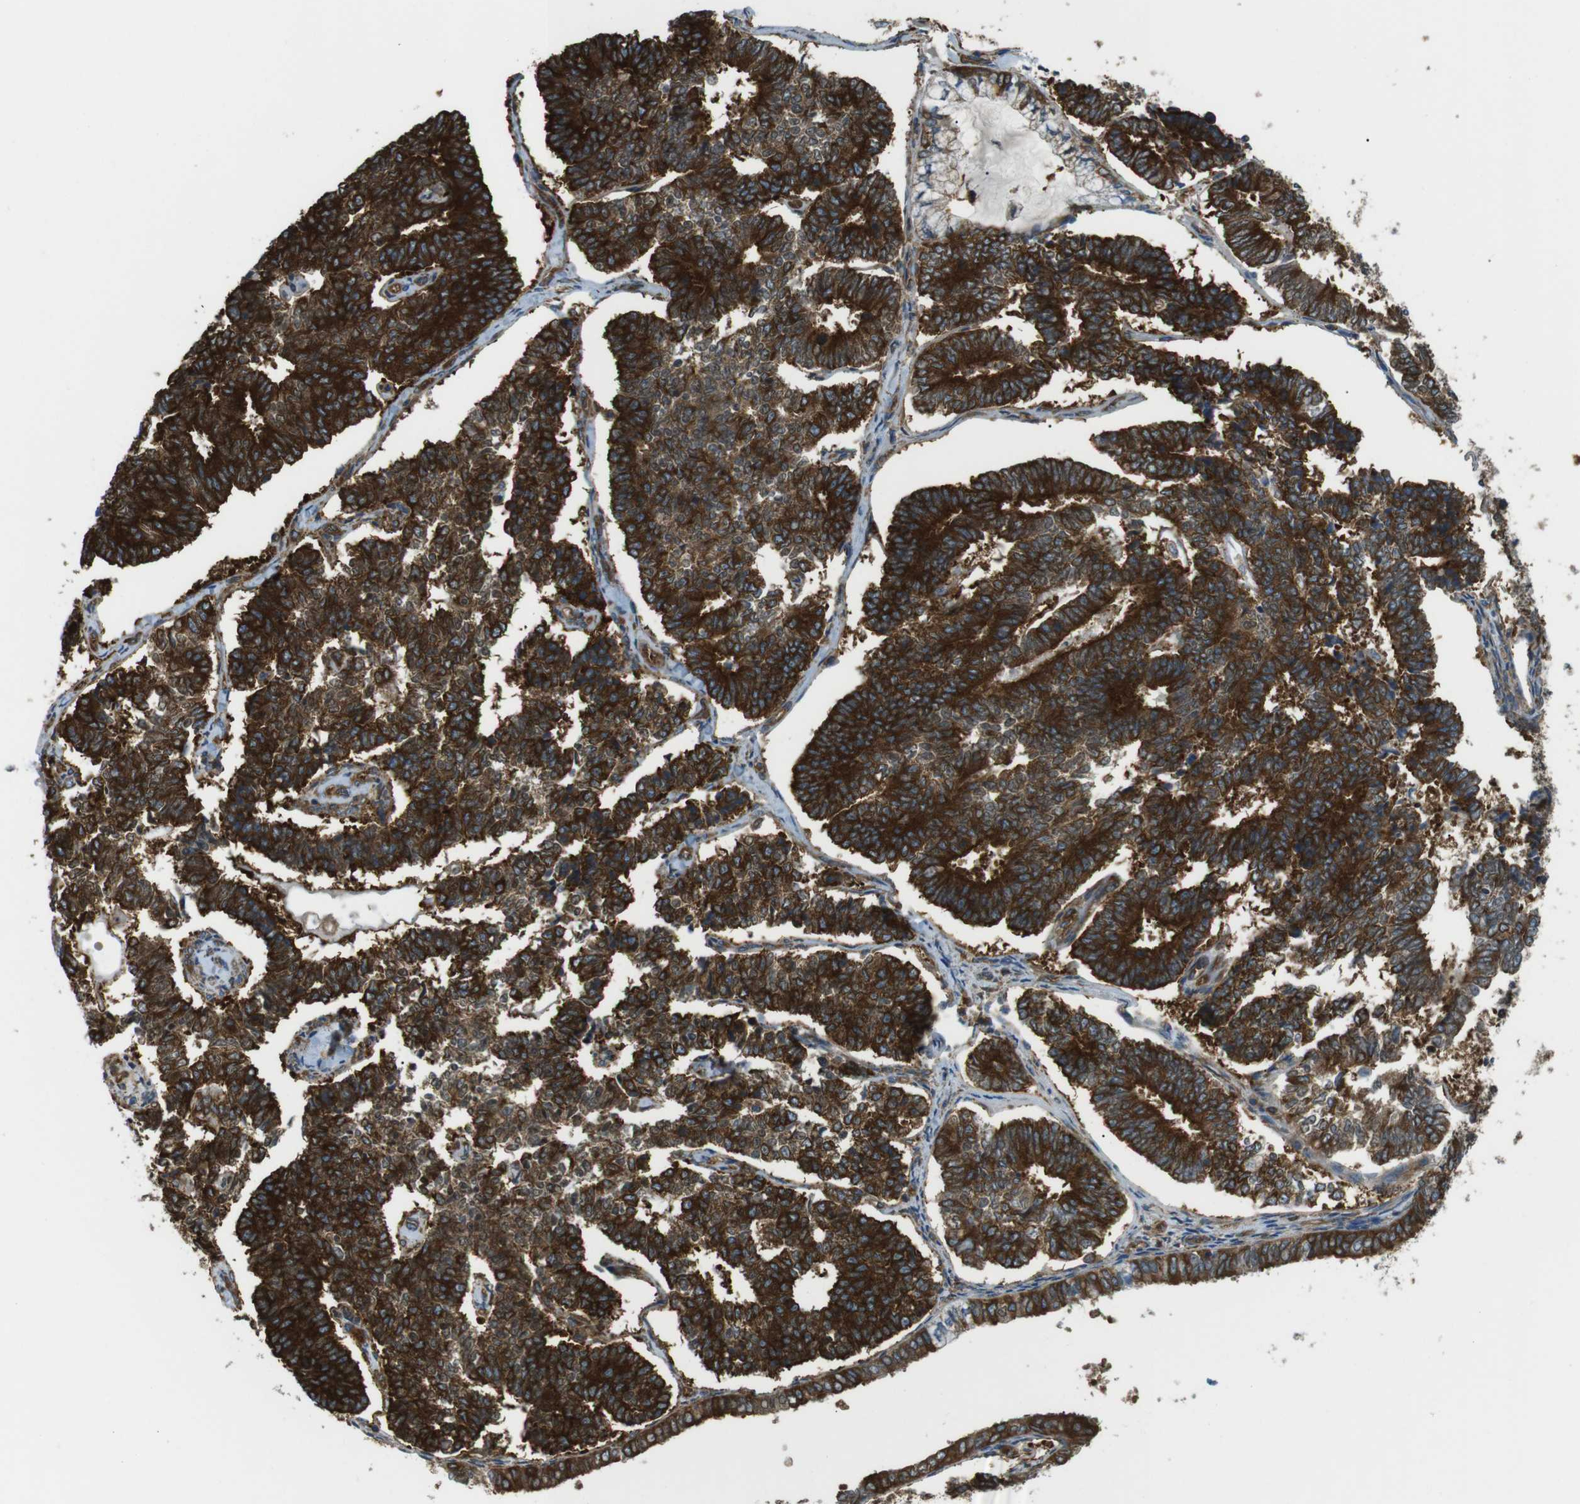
{"staining": {"intensity": "strong", "quantity": ">75%", "location": "cytoplasmic/membranous"}, "tissue": "endometrial cancer", "cell_type": "Tumor cells", "image_type": "cancer", "snomed": [{"axis": "morphology", "description": "Adenocarcinoma, NOS"}, {"axis": "topography", "description": "Endometrium"}], "caption": "Adenocarcinoma (endometrial) tissue exhibits strong cytoplasmic/membranous positivity in about >75% of tumor cells, visualized by immunohistochemistry. (Stains: DAB (3,3'-diaminobenzidine) in brown, nuclei in blue, Microscopy: brightfield microscopy at high magnification).", "gene": "TSC1", "patient": {"sex": "female", "age": 70}}